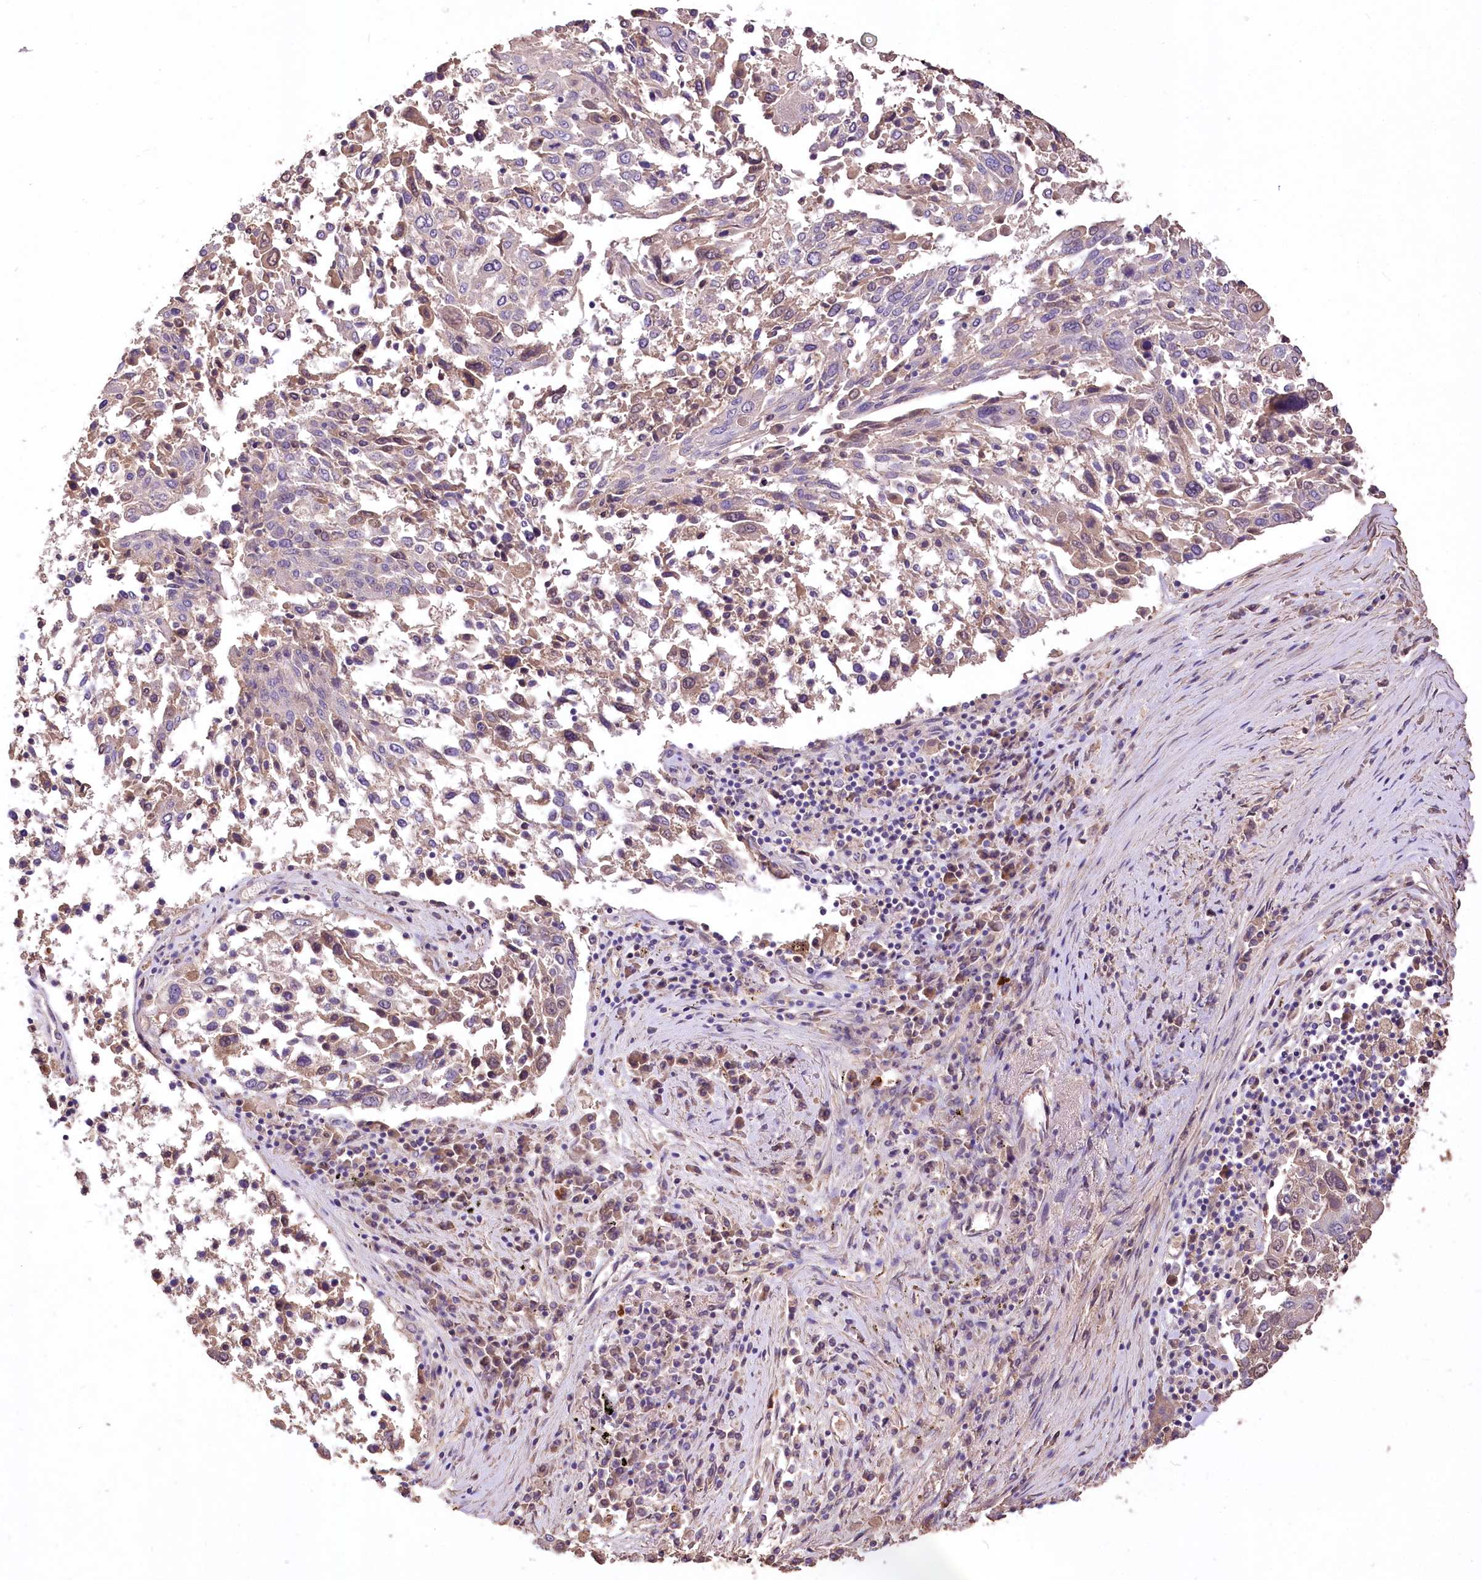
{"staining": {"intensity": "negative", "quantity": "none", "location": "none"}, "tissue": "lung cancer", "cell_type": "Tumor cells", "image_type": "cancer", "snomed": [{"axis": "morphology", "description": "Squamous cell carcinoma, NOS"}, {"axis": "topography", "description": "Lung"}], "caption": "There is no significant staining in tumor cells of lung squamous cell carcinoma.", "gene": "PCYOX1L", "patient": {"sex": "male", "age": 65}}